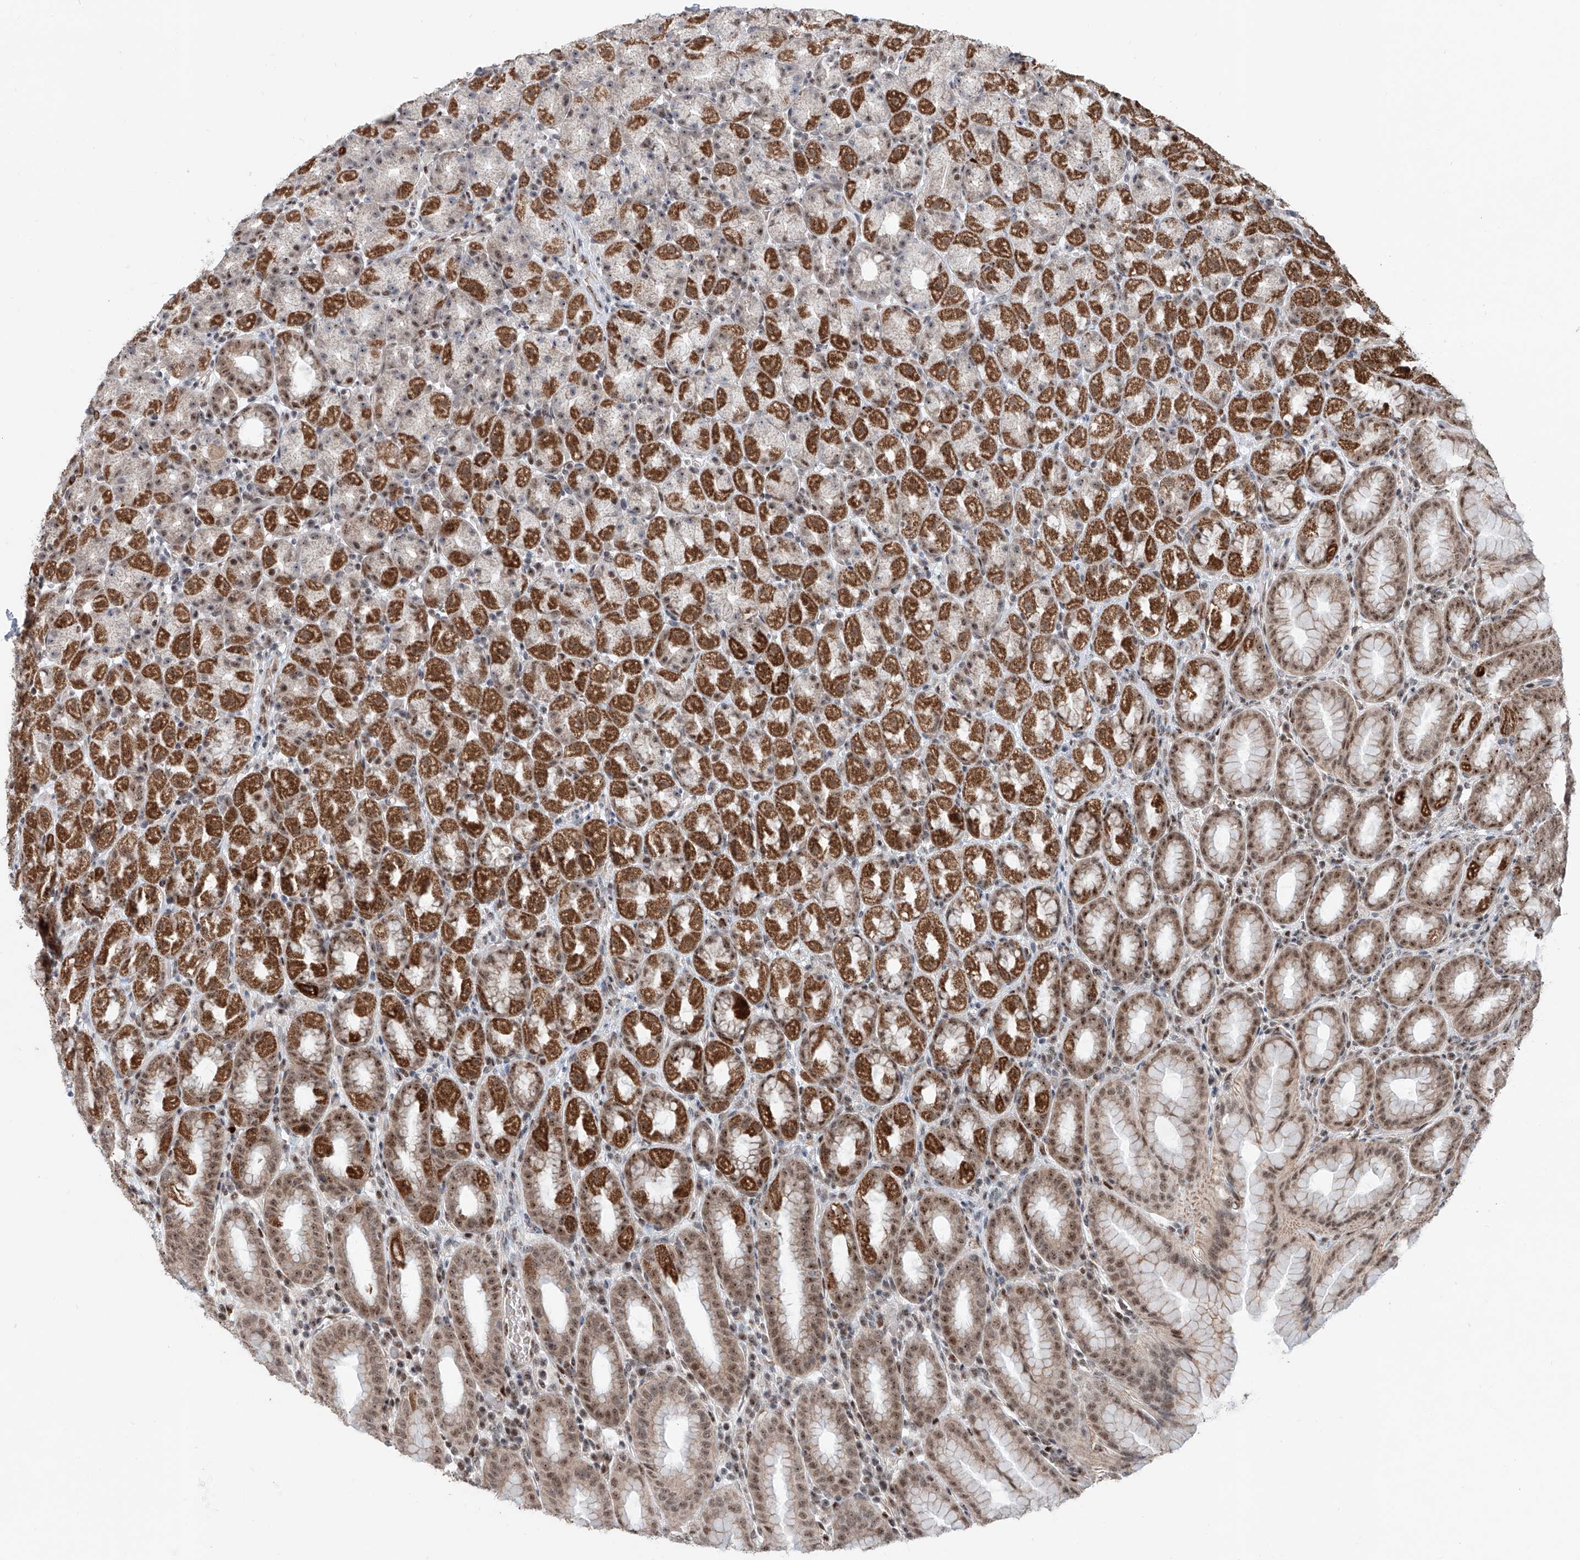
{"staining": {"intensity": "strong", "quantity": "25%-75%", "location": "cytoplasmic/membranous,nuclear"}, "tissue": "stomach", "cell_type": "Glandular cells", "image_type": "normal", "snomed": [{"axis": "morphology", "description": "Normal tissue, NOS"}, {"axis": "topography", "description": "Stomach, upper"}], "caption": "This is a photomicrograph of immunohistochemistry (IHC) staining of normal stomach, which shows strong staining in the cytoplasmic/membranous,nuclear of glandular cells.", "gene": "SDE2", "patient": {"sex": "male", "age": 68}}